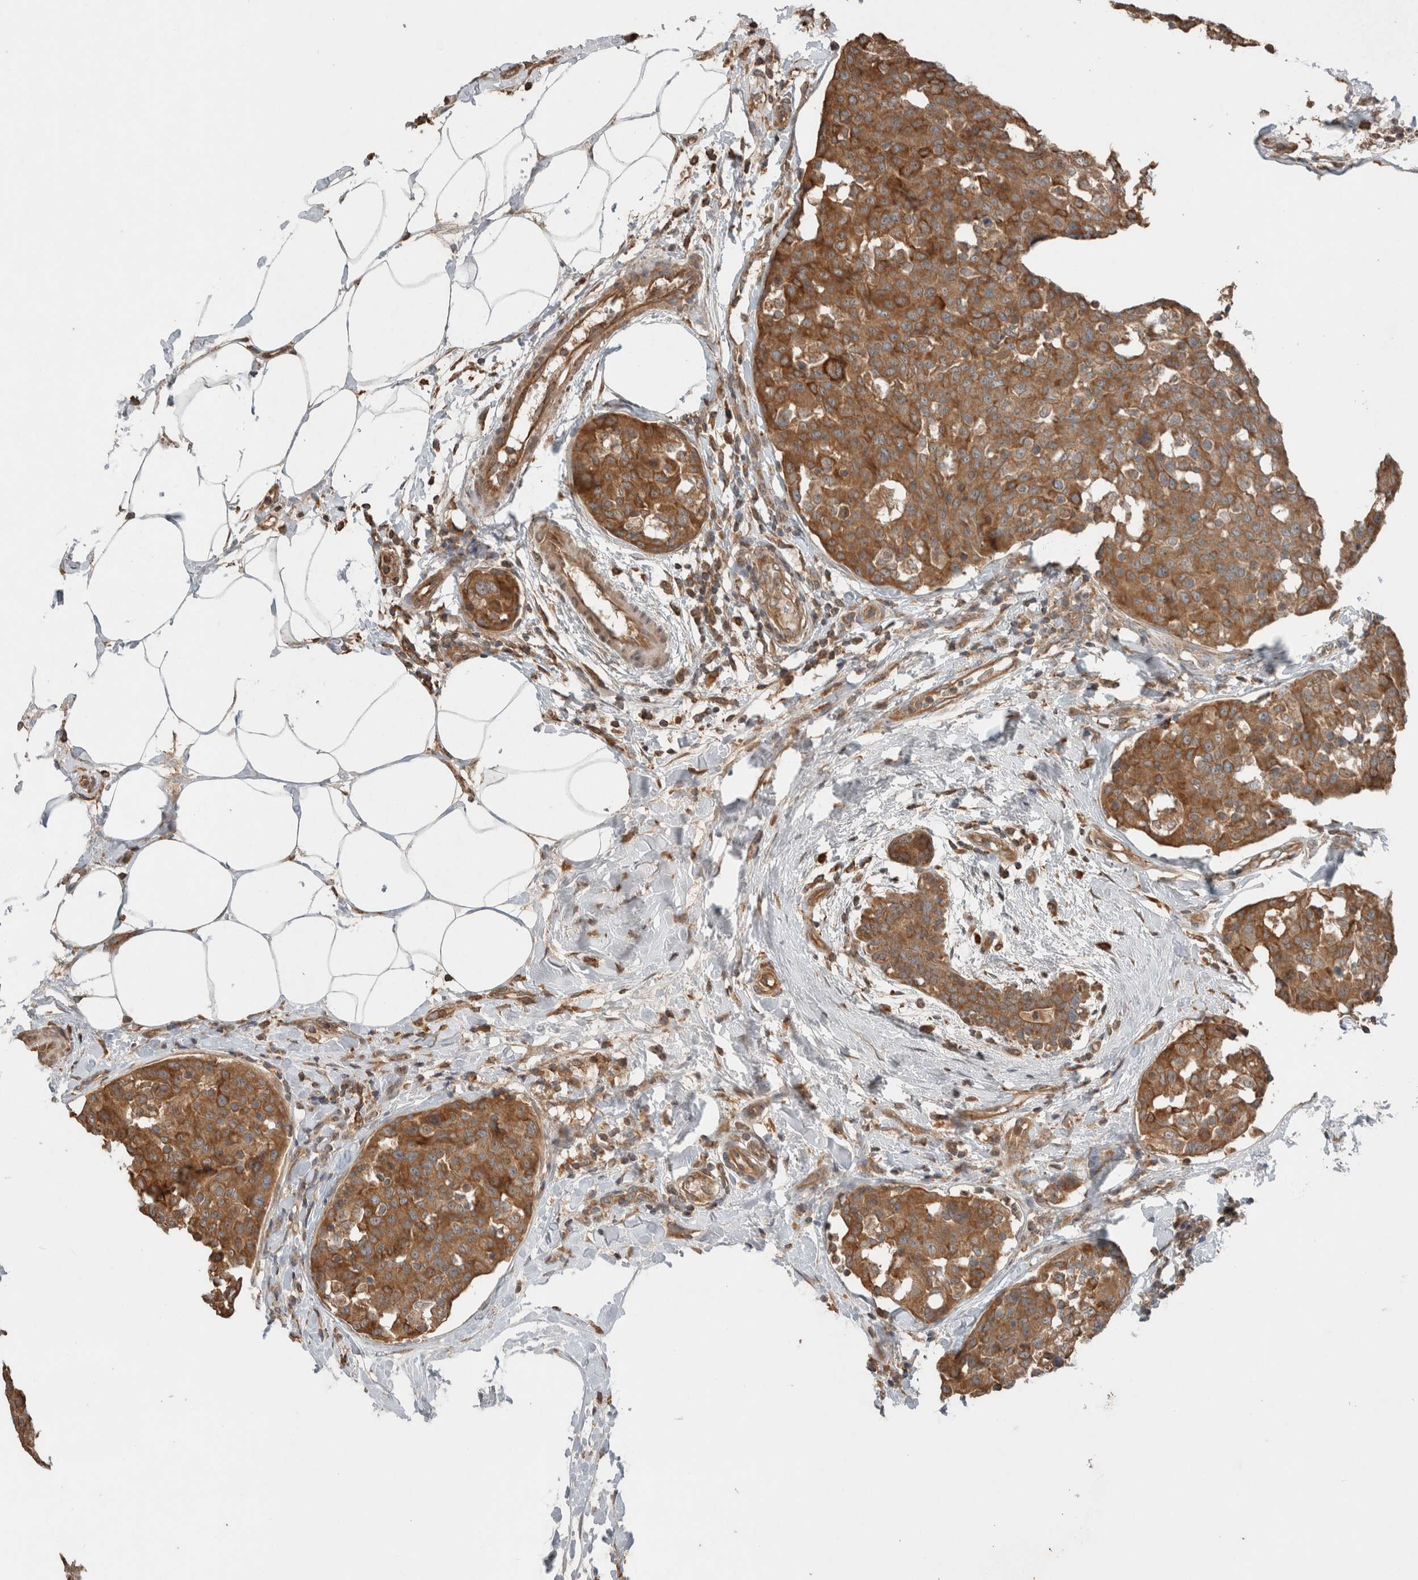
{"staining": {"intensity": "strong", "quantity": ">75%", "location": "cytoplasmic/membranous"}, "tissue": "breast cancer", "cell_type": "Tumor cells", "image_type": "cancer", "snomed": [{"axis": "morphology", "description": "Normal tissue, NOS"}, {"axis": "morphology", "description": "Duct carcinoma"}, {"axis": "topography", "description": "Breast"}], "caption": "Immunohistochemical staining of human intraductal carcinoma (breast) exhibits high levels of strong cytoplasmic/membranous positivity in about >75% of tumor cells.", "gene": "KLK14", "patient": {"sex": "female", "age": 37}}